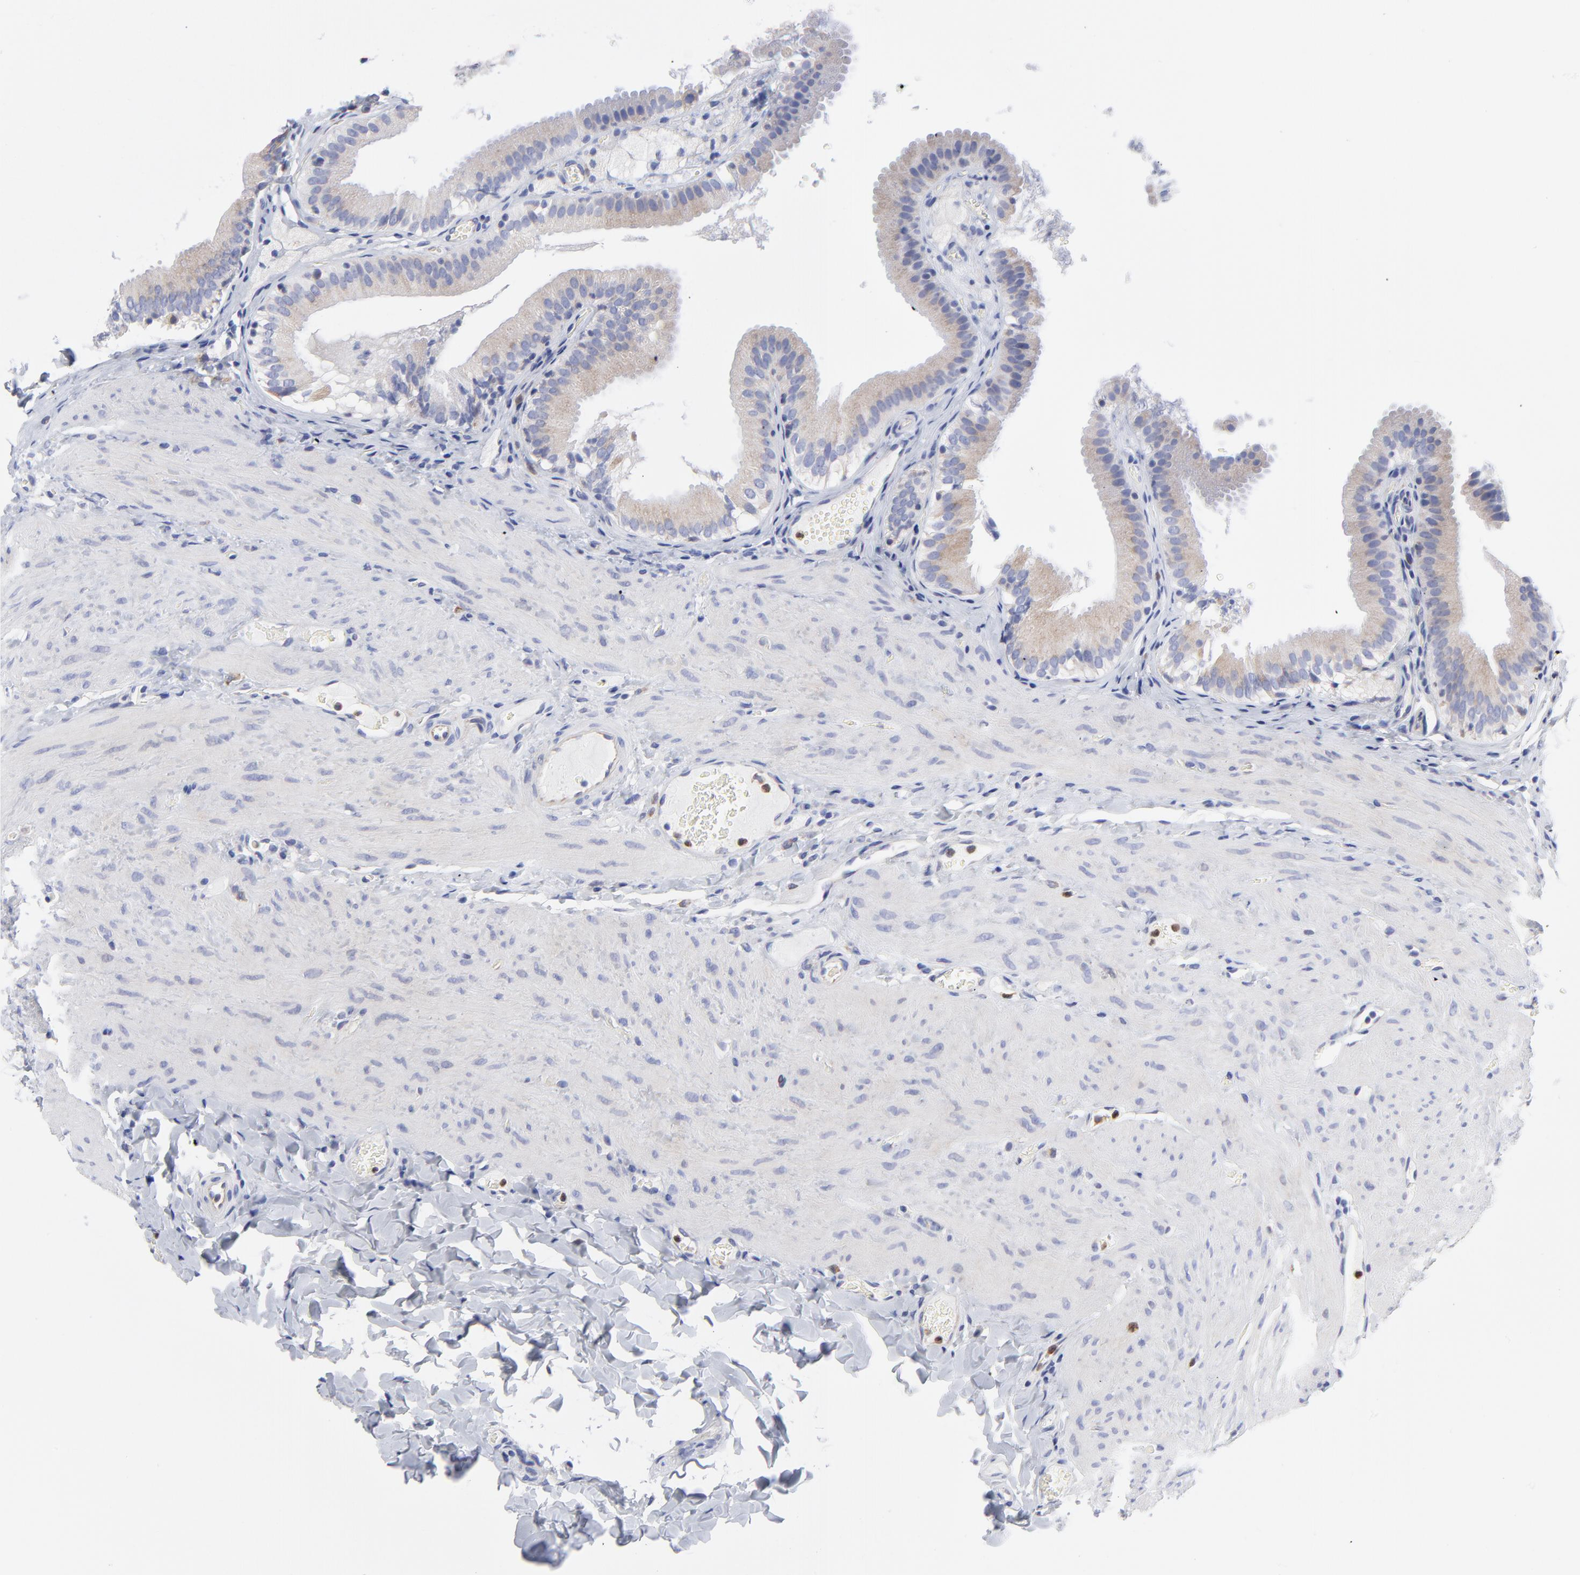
{"staining": {"intensity": "weak", "quantity": ">75%", "location": "cytoplasmic/membranous"}, "tissue": "gallbladder", "cell_type": "Glandular cells", "image_type": "normal", "snomed": [{"axis": "morphology", "description": "Normal tissue, NOS"}, {"axis": "topography", "description": "Gallbladder"}], "caption": "Immunohistochemistry of benign gallbladder shows low levels of weak cytoplasmic/membranous expression in approximately >75% of glandular cells. (Stains: DAB (3,3'-diaminobenzidine) in brown, nuclei in blue, Microscopy: brightfield microscopy at high magnification).", "gene": "MOSPD2", "patient": {"sex": "female", "age": 24}}